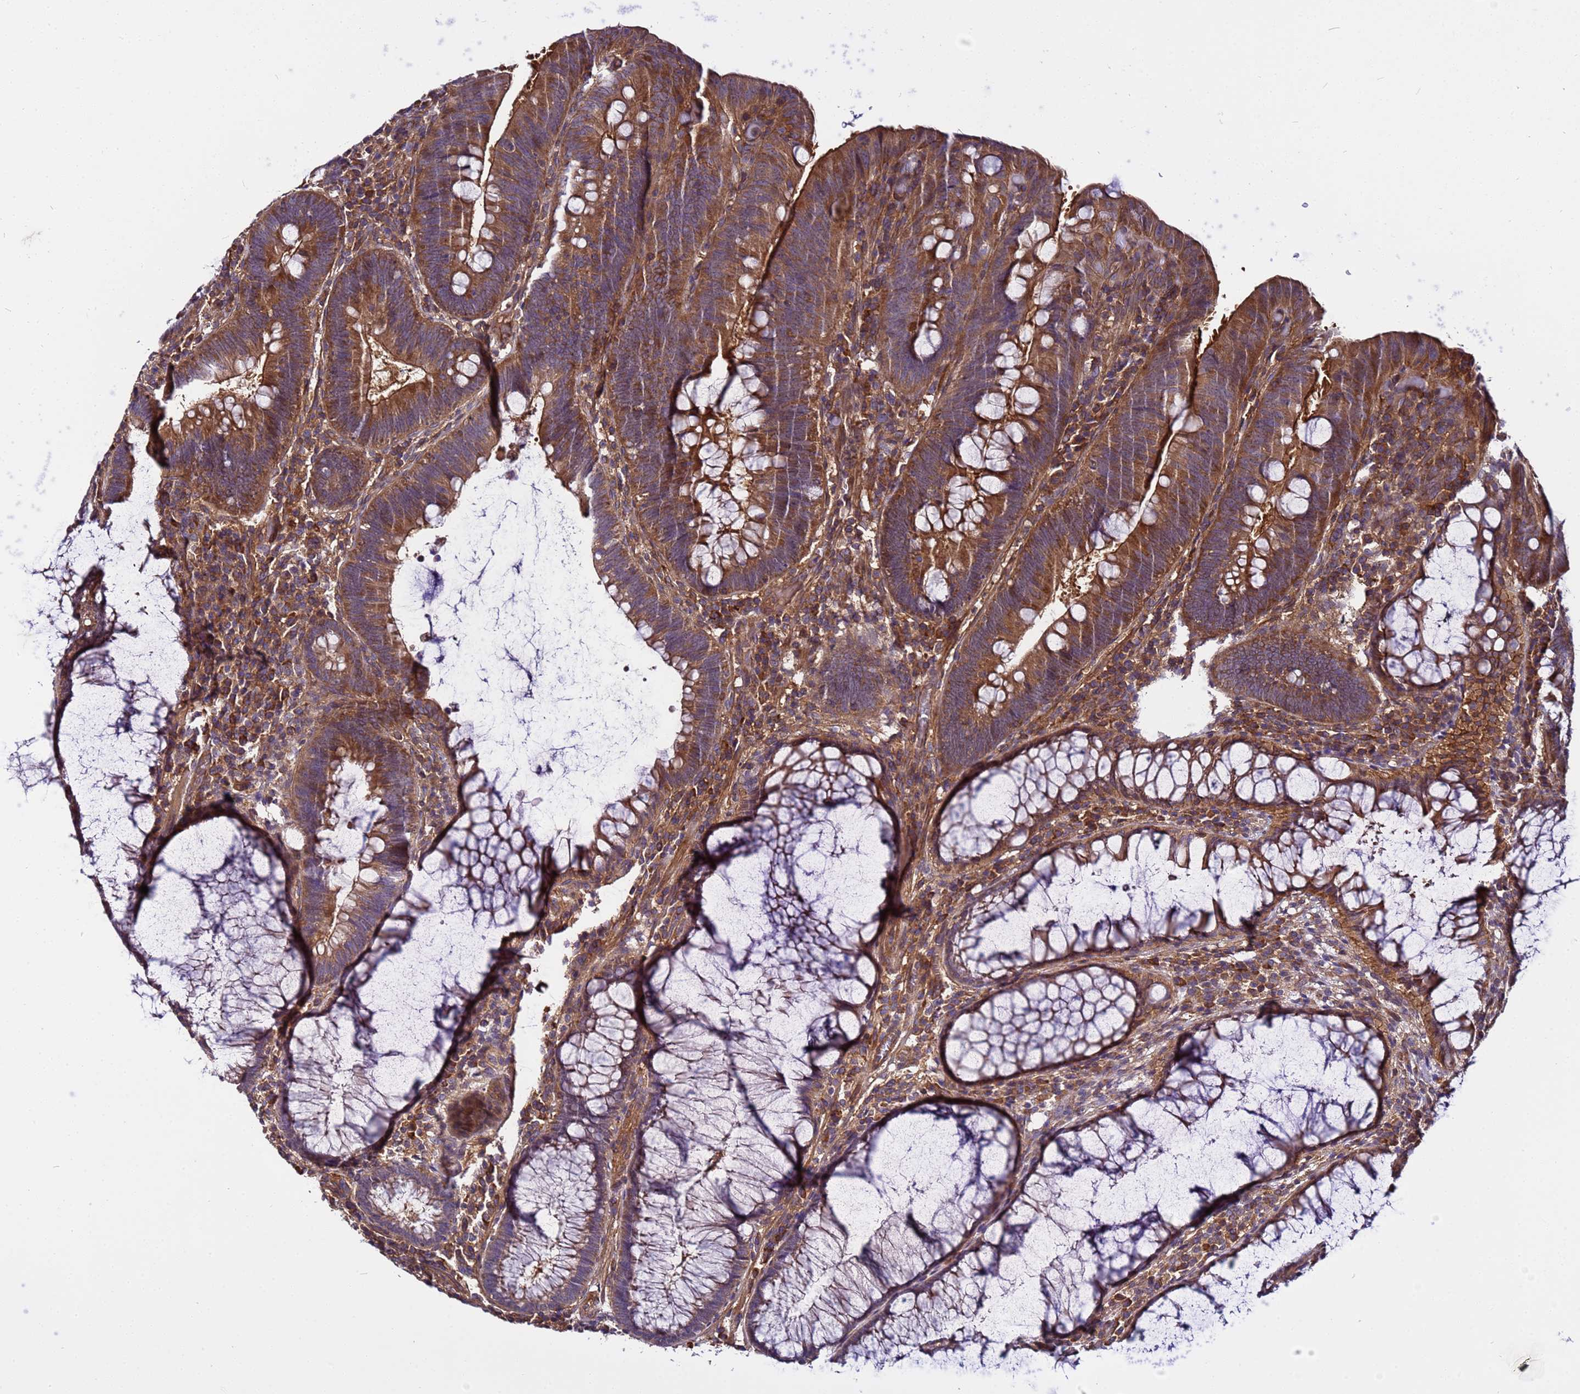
{"staining": {"intensity": "moderate", "quantity": ">75%", "location": "cytoplasmic/membranous"}, "tissue": "colorectal cancer", "cell_type": "Tumor cells", "image_type": "cancer", "snomed": [{"axis": "morphology", "description": "Adenocarcinoma, NOS"}, {"axis": "topography", "description": "Rectum"}], "caption": "Human adenocarcinoma (colorectal) stained with a brown dye demonstrates moderate cytoplasmic/membranous positive positivity in about >75% of tumor cells.", "gene": "STK38", "patient": {"sex": "female", "age": 75}}